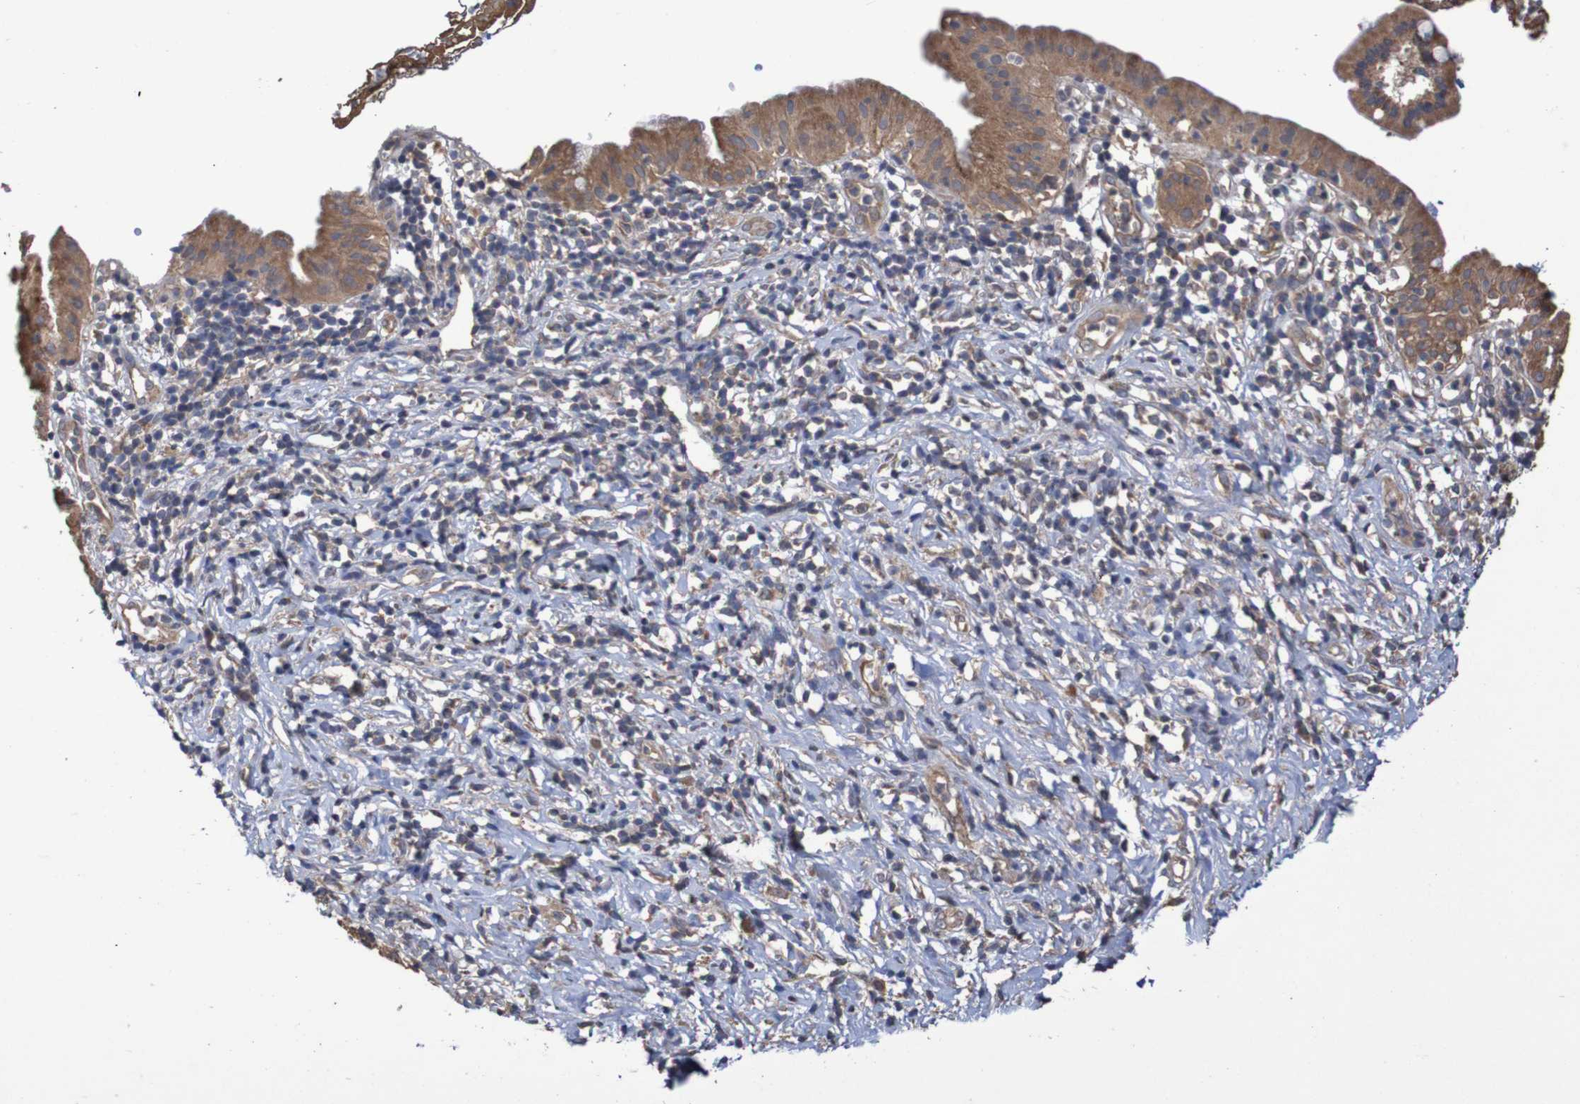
{"staining": {"intensity": "moderate", "quantity": ">75%", "location": "cytoplasmic/membranous"}, "tissue": "pancreatic cancer", "cell_type": "Tumor cells", "image_type": "cancer", "snomed": [{"axis": "morphology", "description": "Adenocarcinoma, NOS"}, {"axis": "morphology", "description": "Adenocarcinoma, metastatic, NOS"}, {"axis": "topography", "description": "Lymph node"}, {"axis": "topography", "description": "Pancreas"}, {"axis": "topography", "description": "Duodenum"}], "caption": "The immunohistochemical stain shows moderate cytoplasmic/membranous staining in tumor cells of pancreatic cancer tissue.", "gene": "PHYH", "patient": {"sex": "female", "age": 64}}